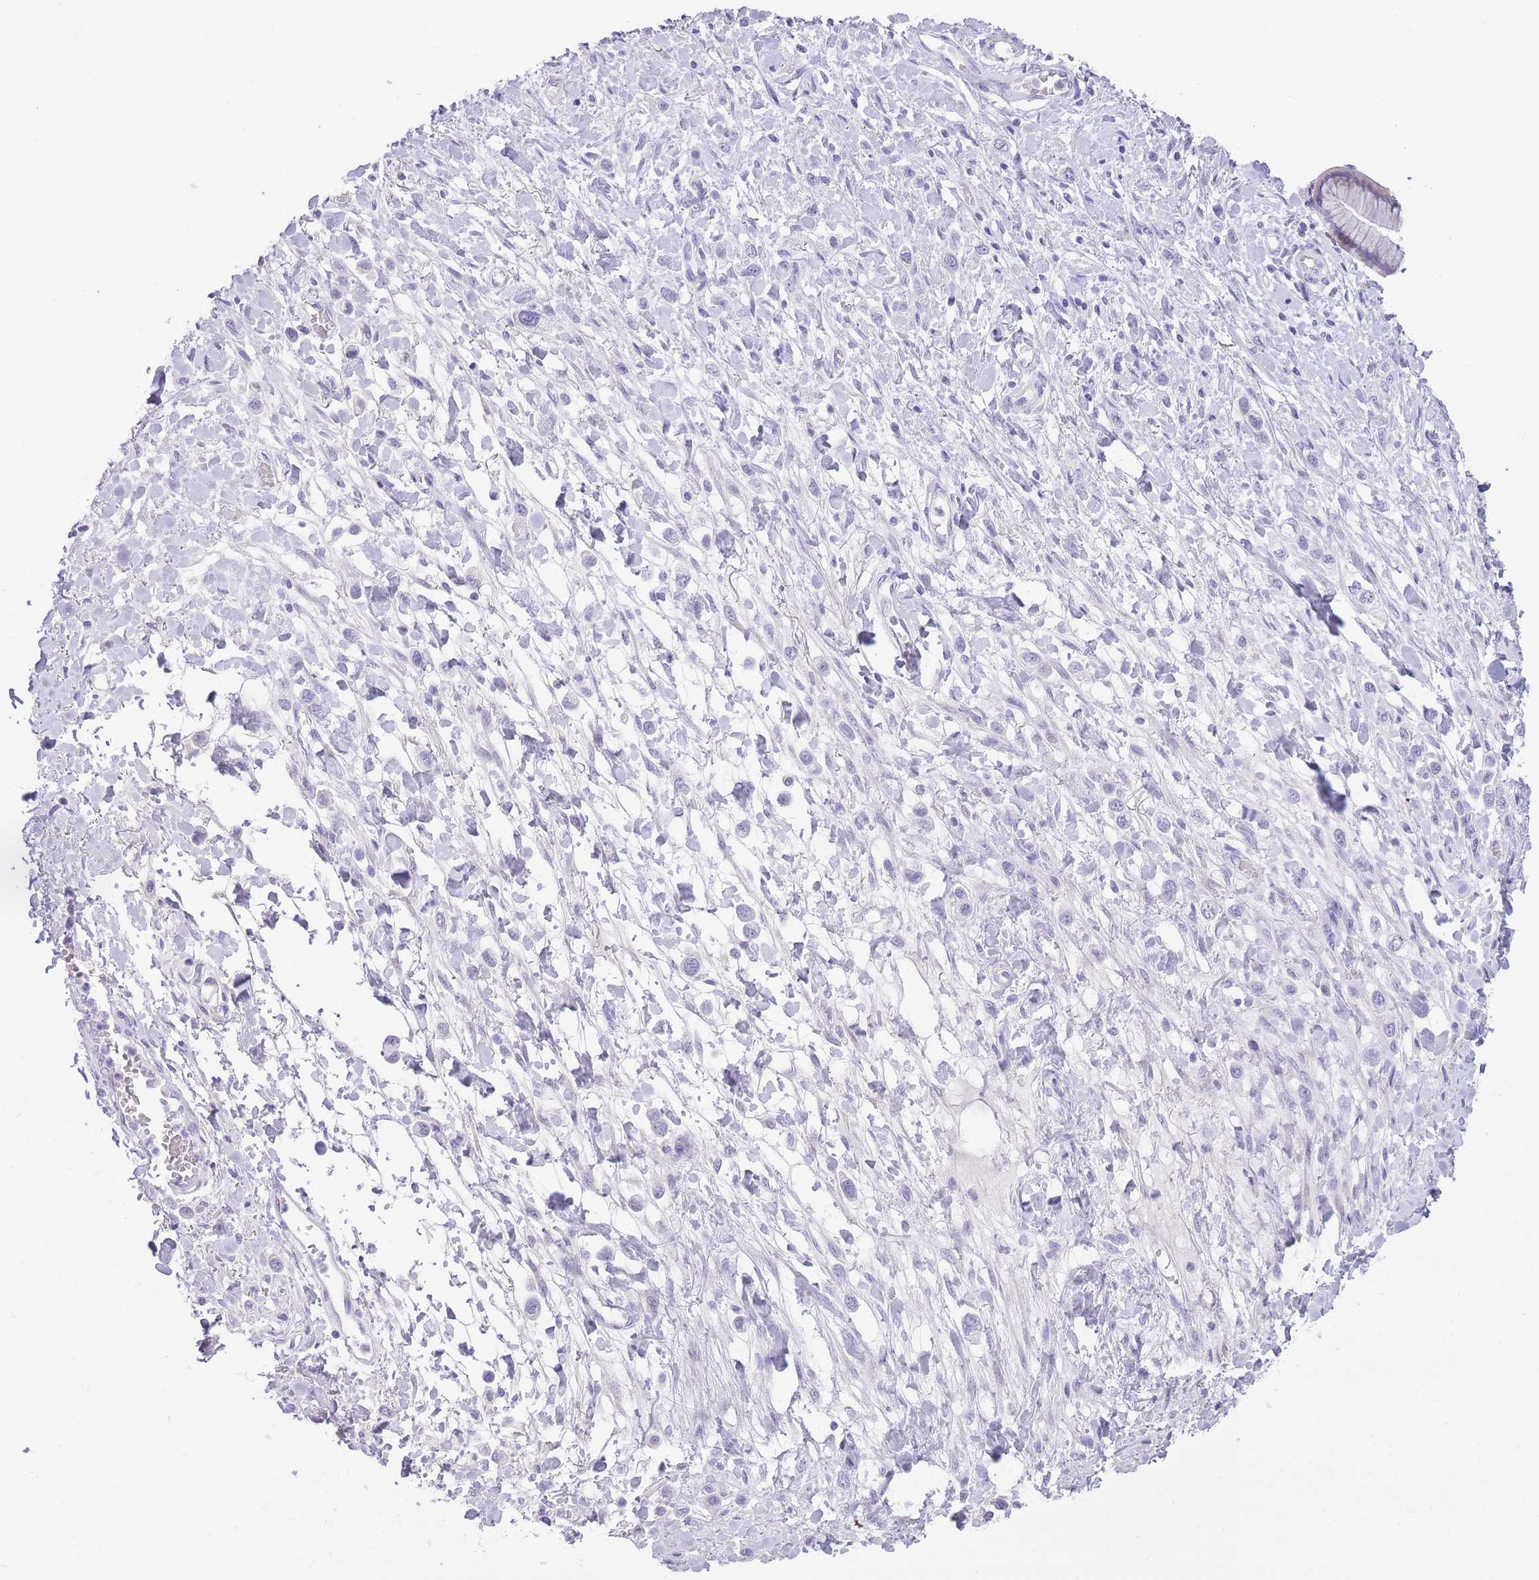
{"staining": {"intensity": "negative", "quantity": "none", "location": "none"}, "tissue": "stomach cancer", "cell_type": "Tumor cells", "image_type": "cancer", "snomed": [{"axis": "morphology", "description": "Adenocarcinoma, NOS"}, {"axis": "topography", "description": "Stomach"}], "caption": "Tumor cells are negative for brown protein staining in stomach adenocarcinoma. (DAB immunohistochemistry, high magnification).", "gene": "WDR70", "patient": {"sex": "female", "age": 65}}